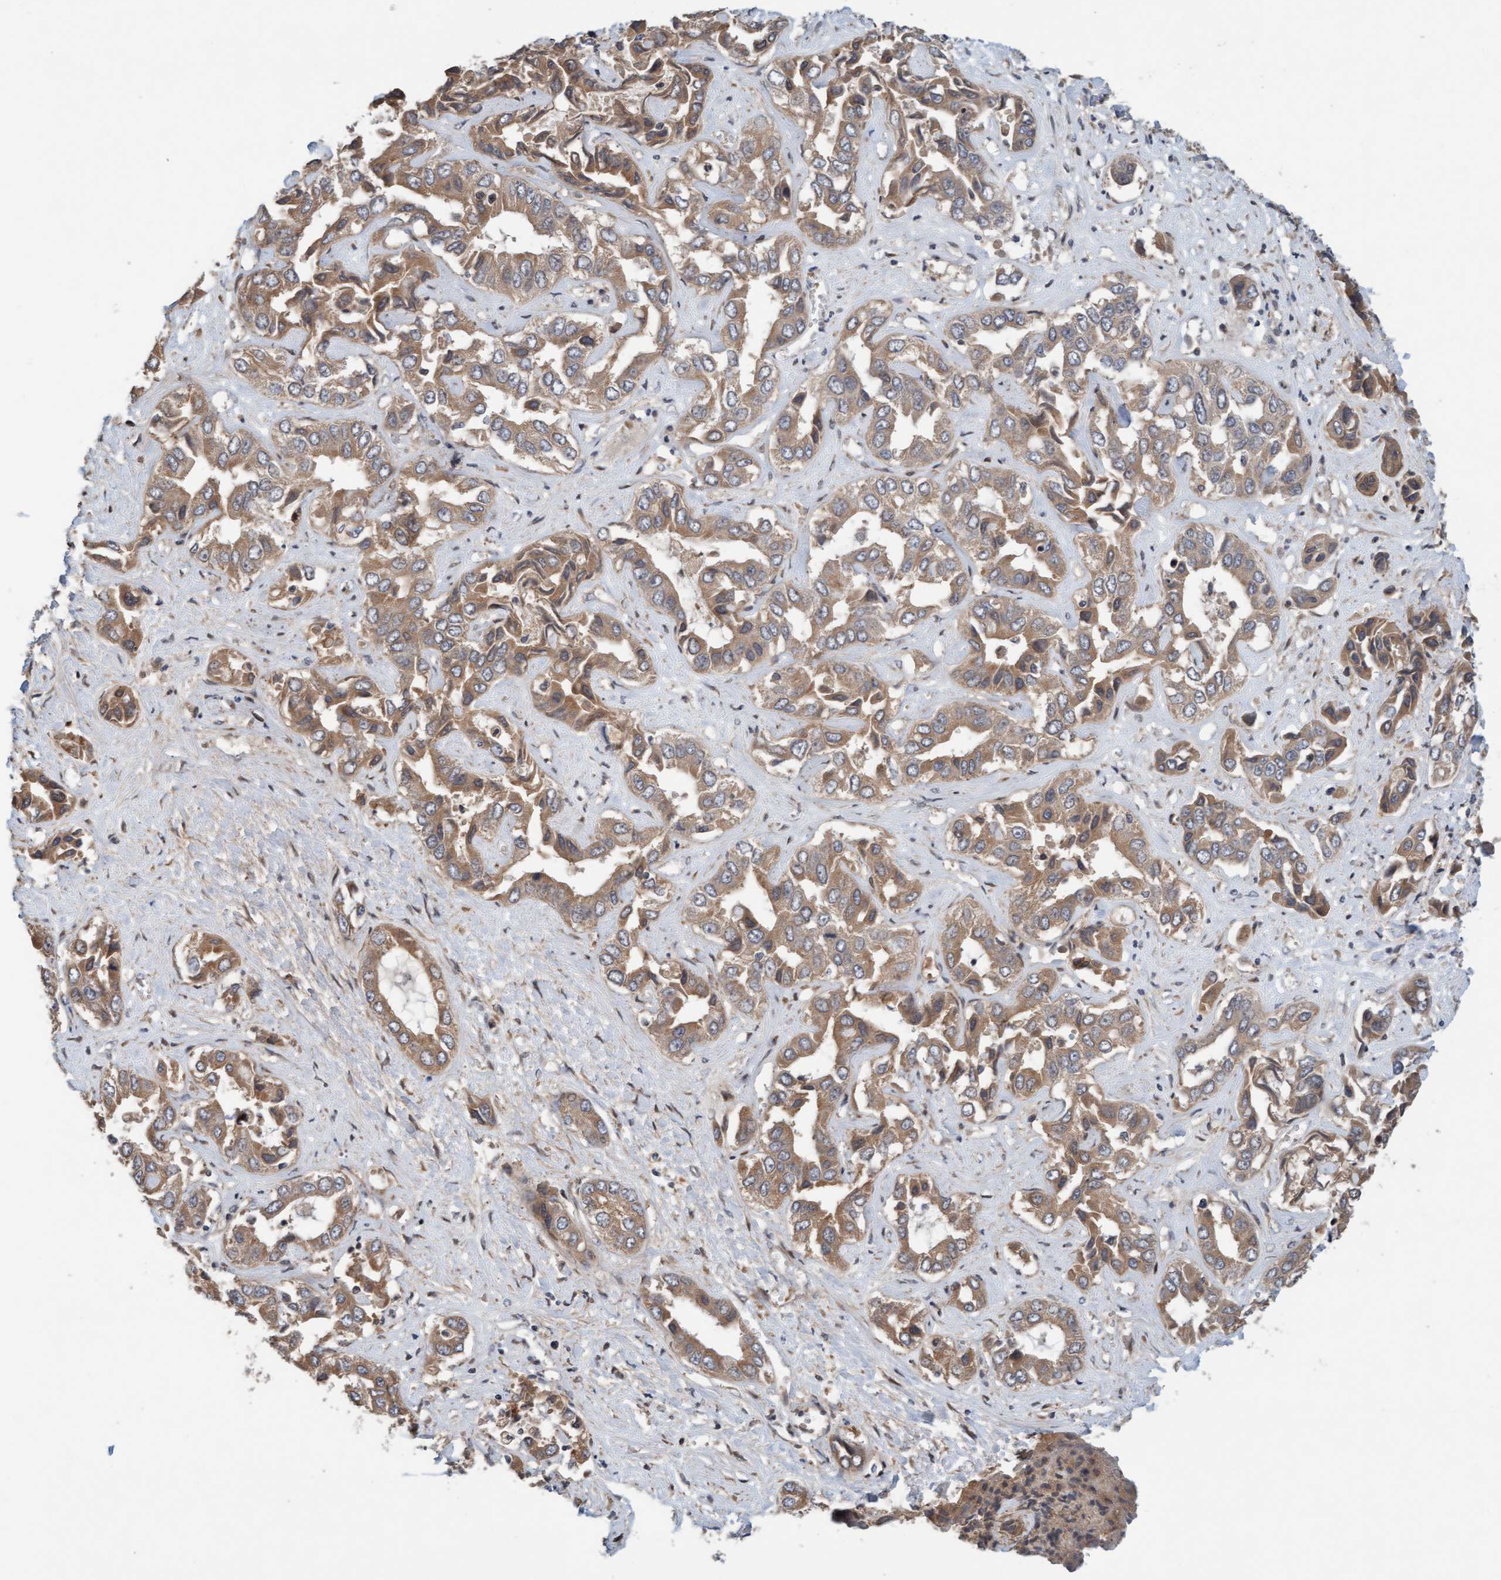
{"staining": {"intensity": "moderate", "quantity": ">75%", "location": "cytoplasmic/membranous"}, "tissue": "liver cancer", "cell_type": "Tumor cells", "image_type": "cancer", "snomed": [{"axis": "morphology", "description": "Cholangiocarcinoma"}, {"axis": "topography", "description": "Liver"}], "caption": "Brown immunohistochemical staining in liver cancer demonstrates moderate cytoplasmic/membranous staining in approximately >75% of tumor cells.", "gene": "MLXIP", "patient": {"sex": "female", "age": 52}}